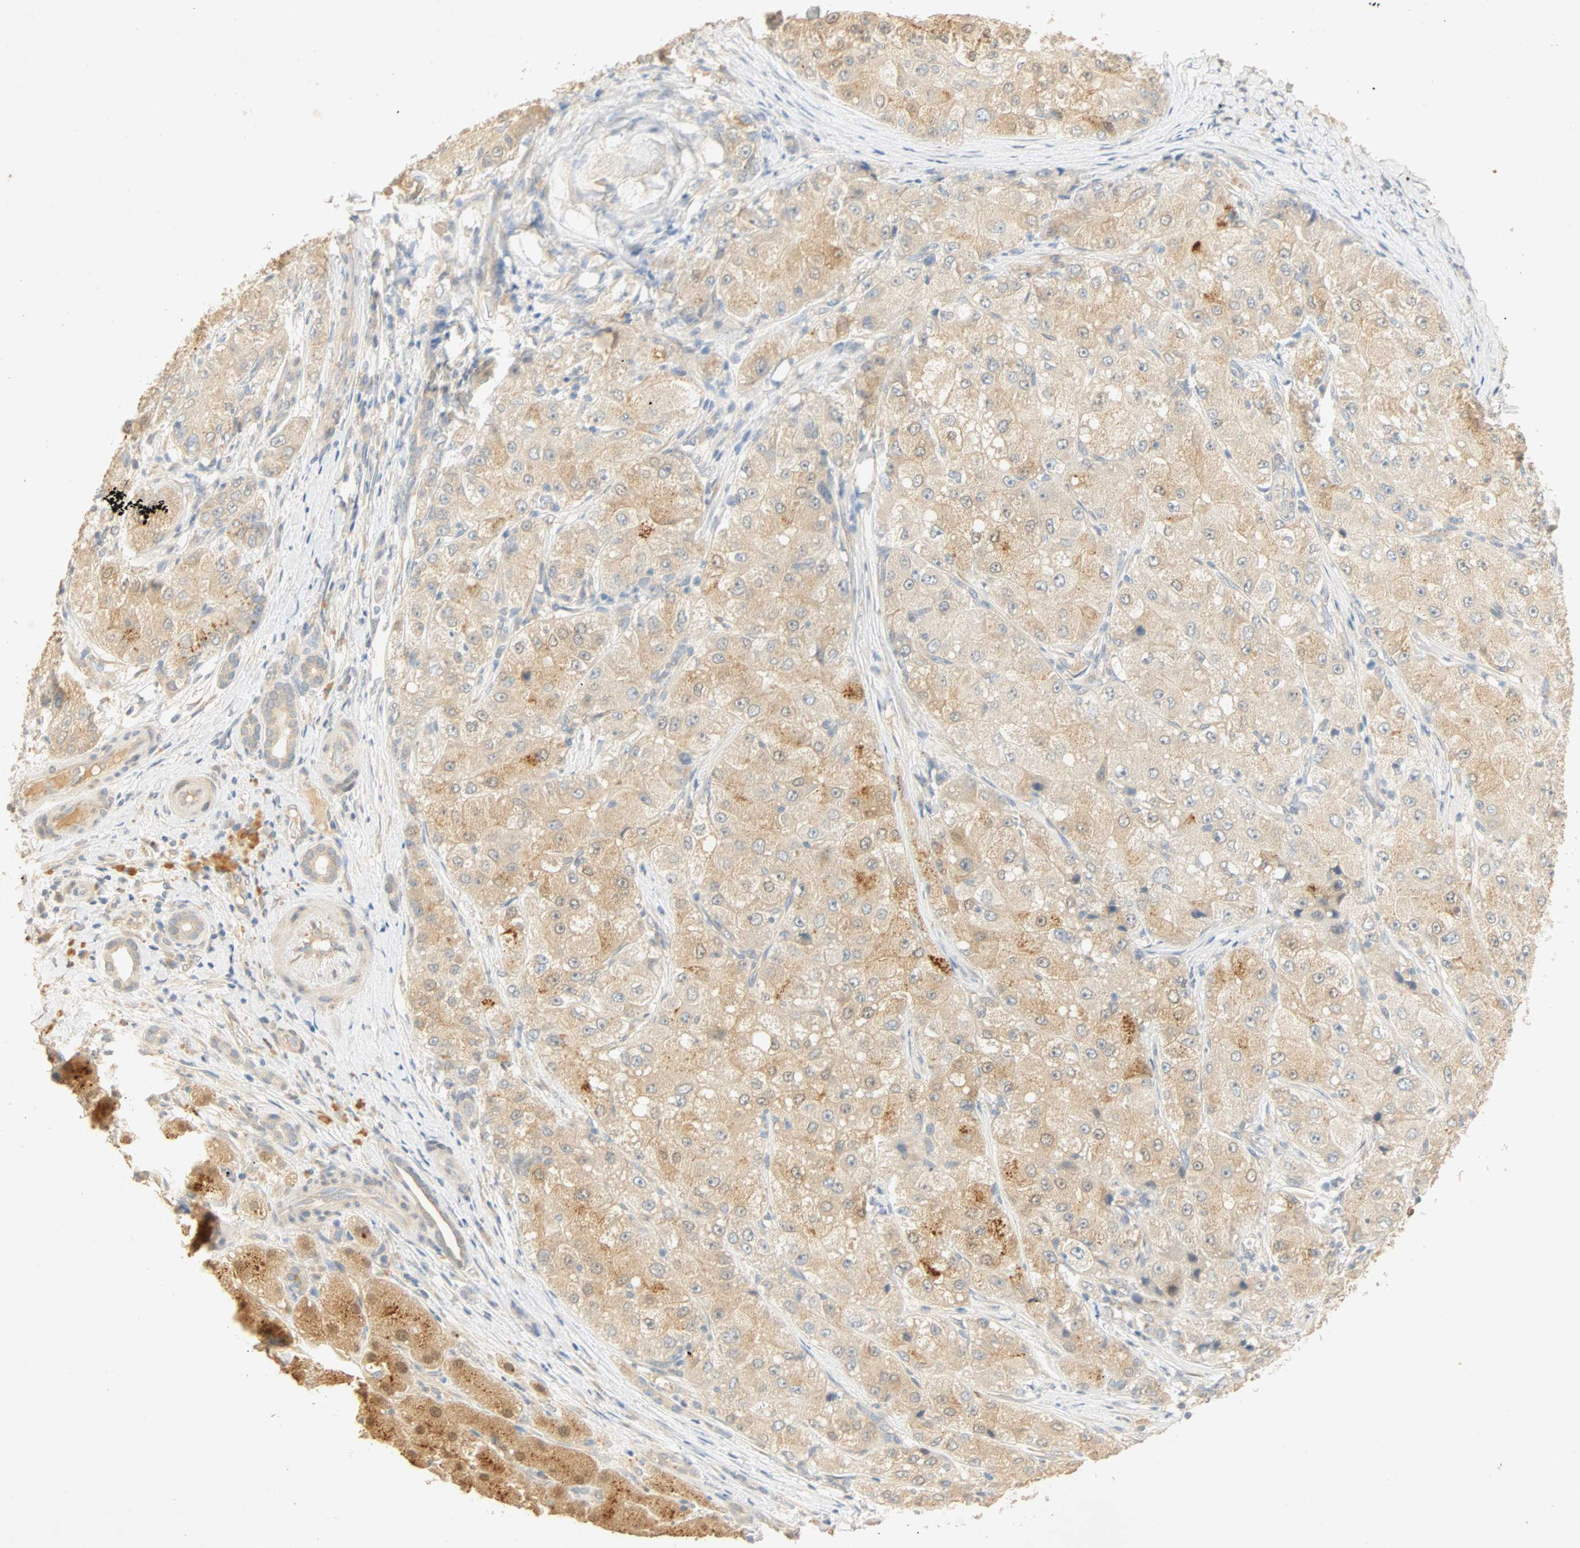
{"staining": {"intensity": "moderate", "quantity": "25%-75%", "location": "cytoplasmic/membranous"}, "tissue": "liver cancer", "cell_type": "Tumor cells", "image_type": "cancer", "snomed": [{"axis": "morphology", "description": "Carcinoma, Hepatocellular, NOS"}, {"axis": "topography", "description": "Liver"}], "caption": "Liver cancer (hepatocellular carcinoma) was stained to show a protein in brown. There is medium levels of moderate cytoplasmic/membranous expression in about 25%-75% of tumor cells. The staining is performed using DAB brown chromogen to label protein expression. The nuclei are counter-stained blue using hematoxylin.", "gene": "SELENBP1", "patient": {"sex": "male", "age": 80}}